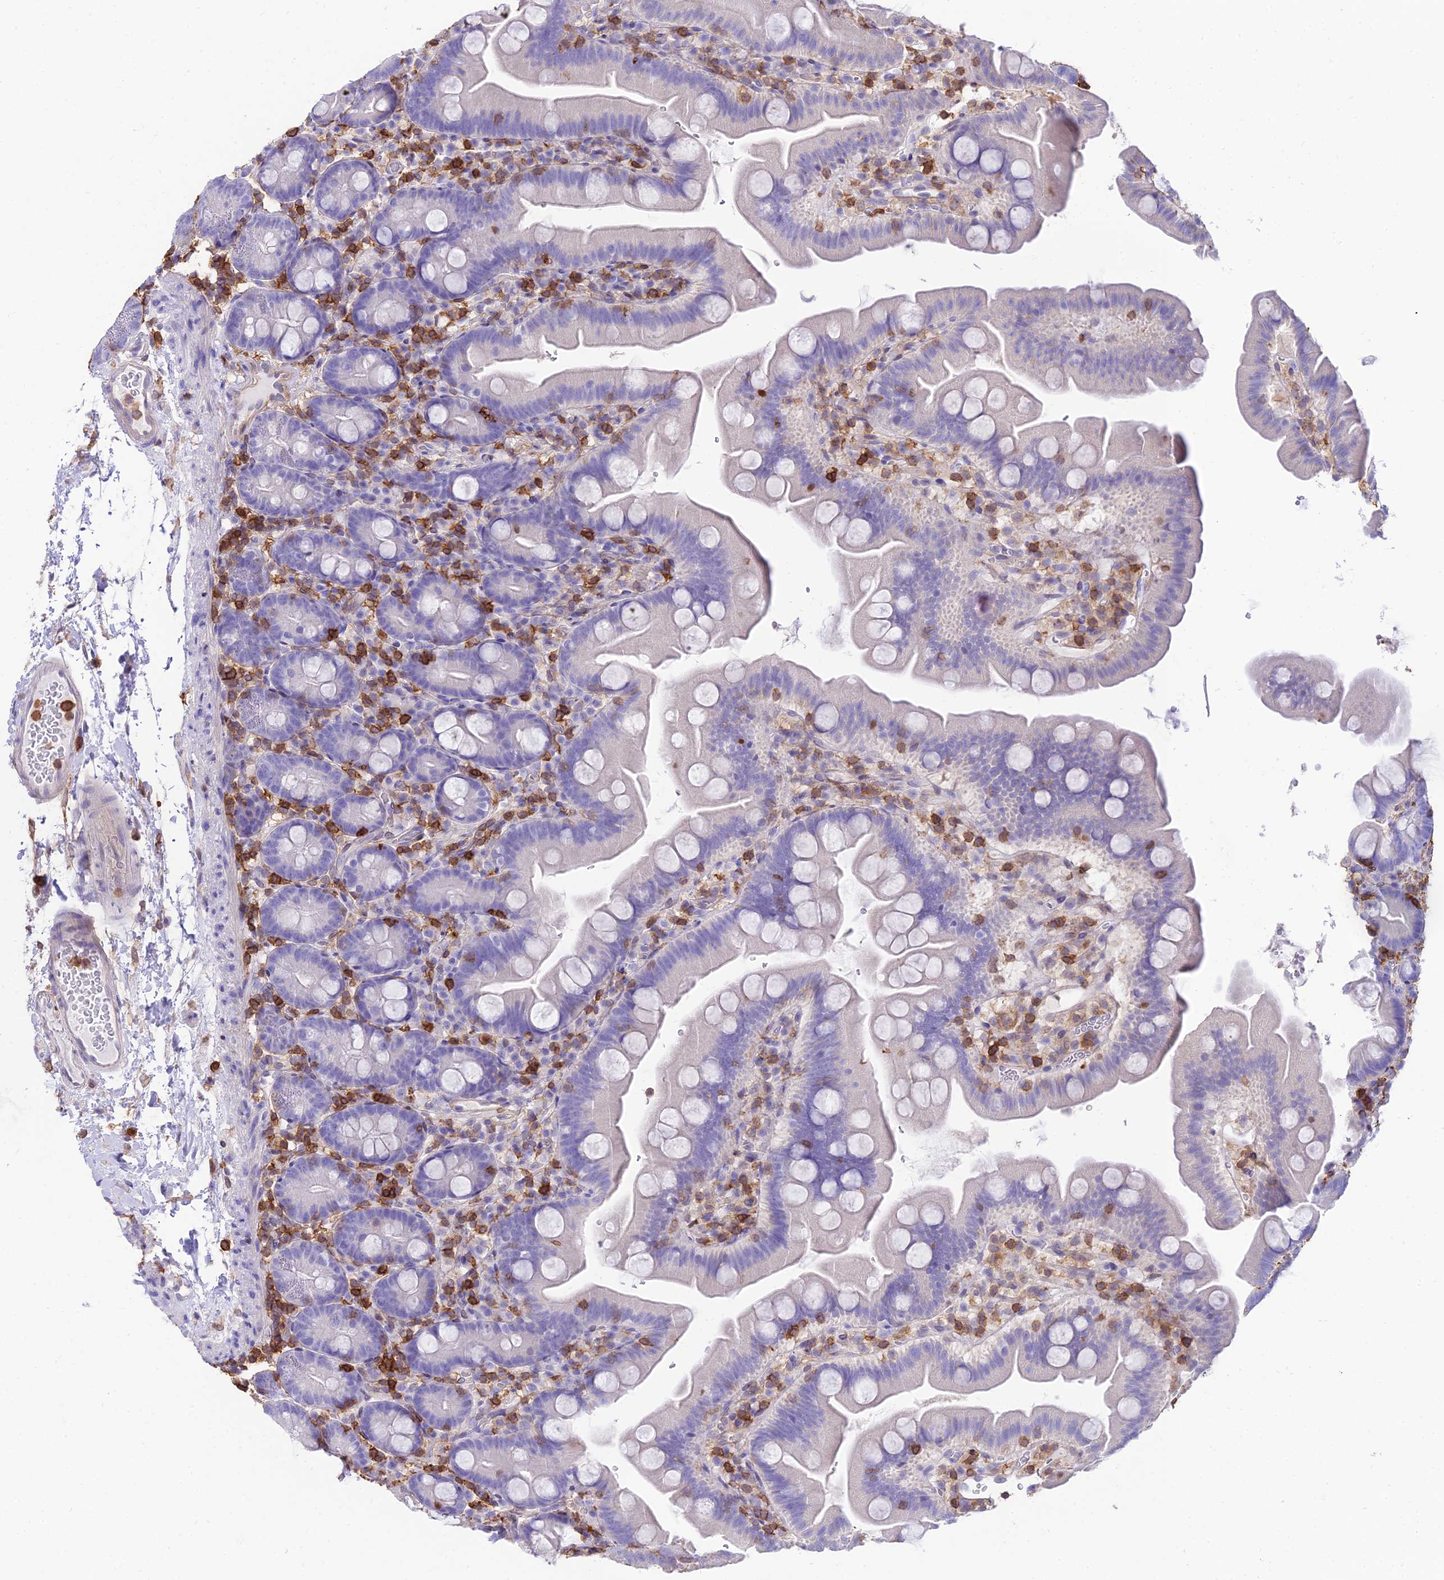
{"staining": {"intensity": "negative", "quantity": "none", "location": "none"}, "tissue": "small intestine", "cell_type": "Glandular cells", "image_type": "normal", "snomed": [{"axis": "morphology", "description": "Normal tissue, NOS"}, {"axis": "topography", "description": "Small intestine"}], "caption": "Protein analysis of normal small intestine exhibits no significant staining in glandular cells. (DAB IHC with hematoxylin counter stain).", "gene": "SREK1IP1", "patient": {"sex": "female", "age": 68}}